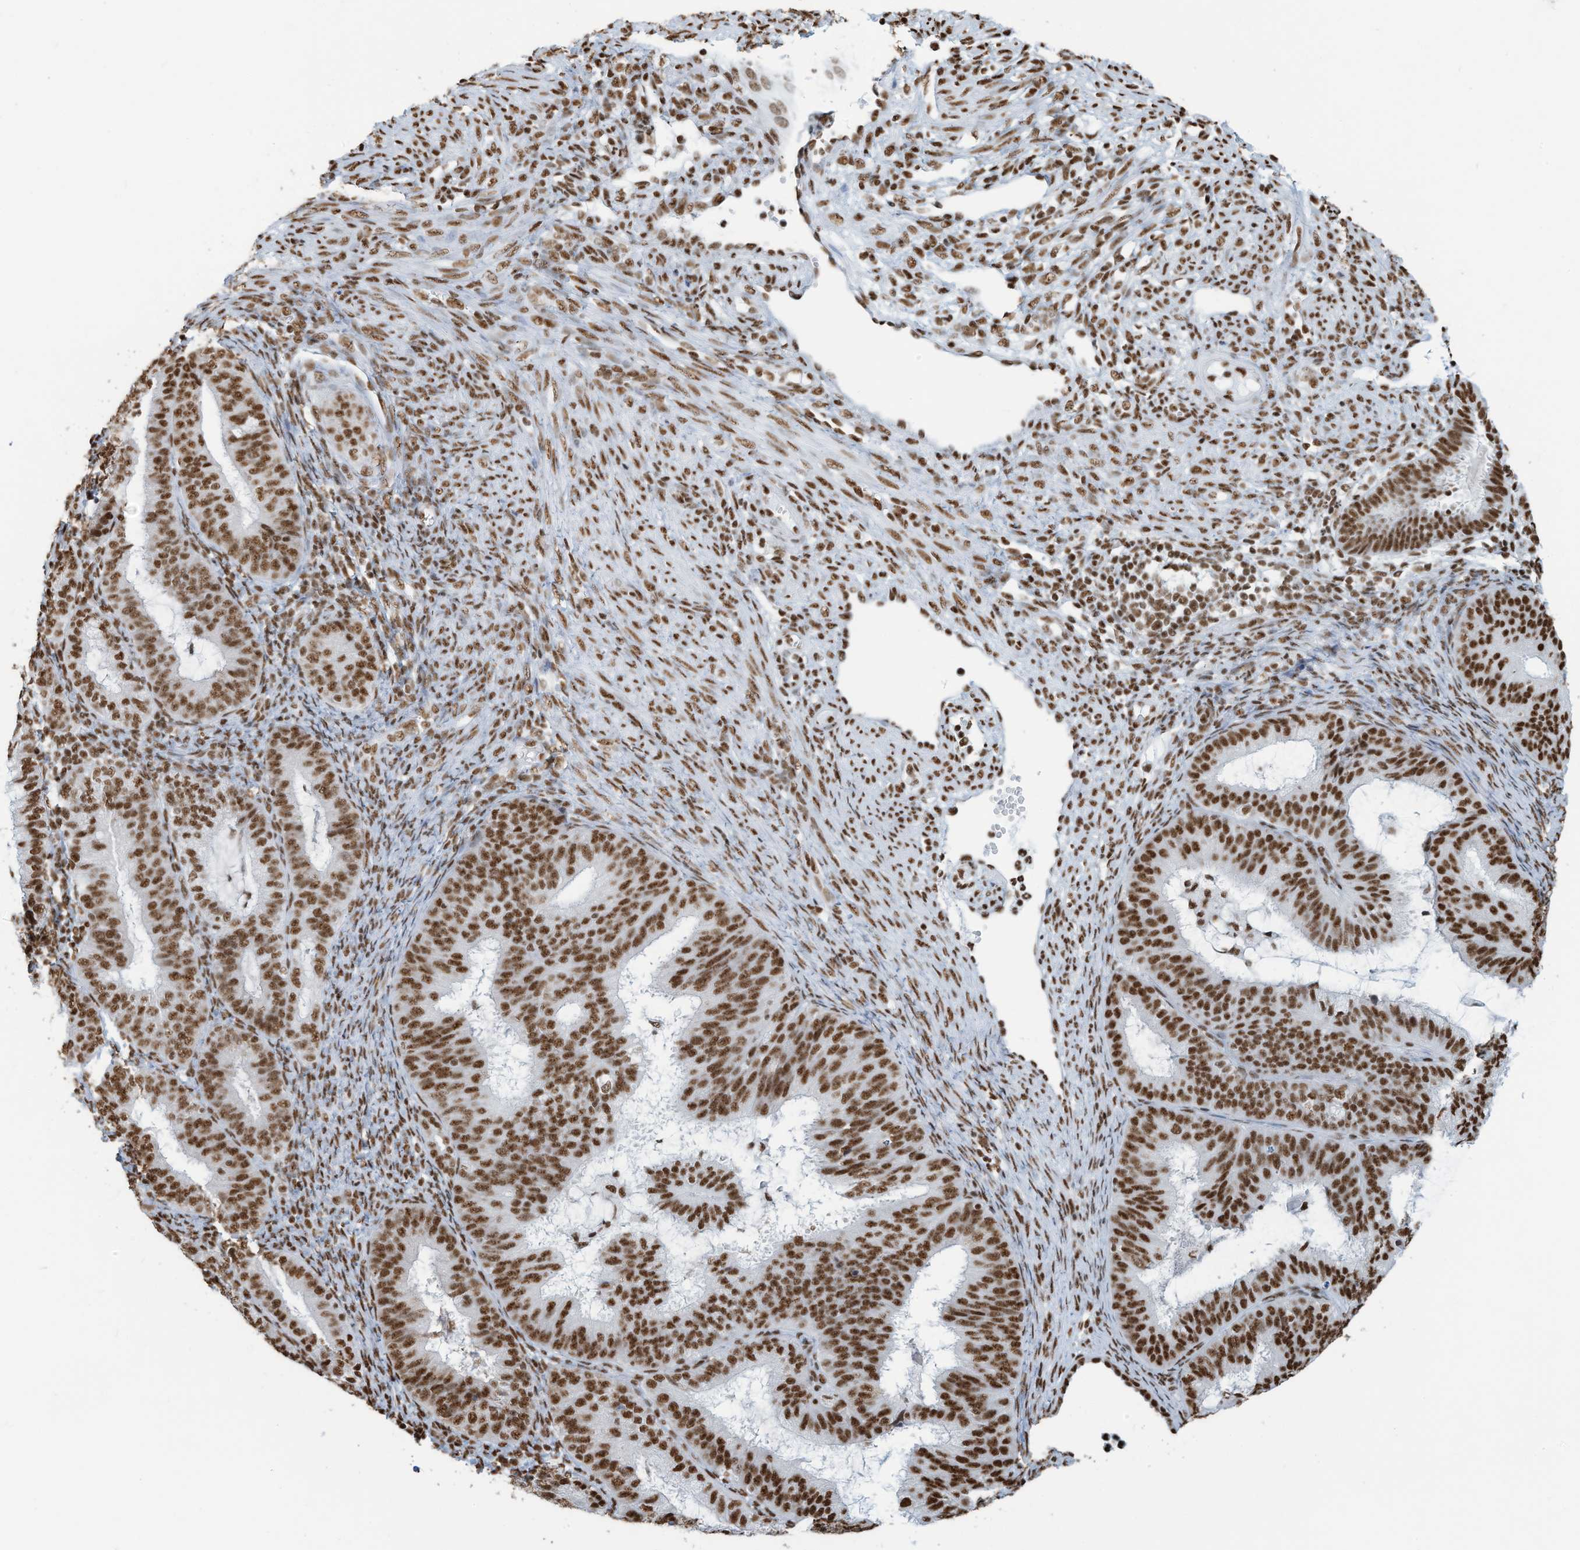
{"staining": {"intensity": "strong", "quantity": ">75%", "location": "nuclear"}, "tissue": "endometrial cancer", "cell_type": "Tumor cells", "image_type": "cancer", "snomed": [{"axis": "morphology", "description": "Adenocarcinoma, NOS"}, {"axis": "topography", "description": "Endometrium"}], "caption": "Protein analysis of adenocarcinoma (endometrial) tissue displays strong nuclear expression in approximately >75% of tumor cells.", "gene": "SARNP", "patient": {"sex": "female", "age": 51}}